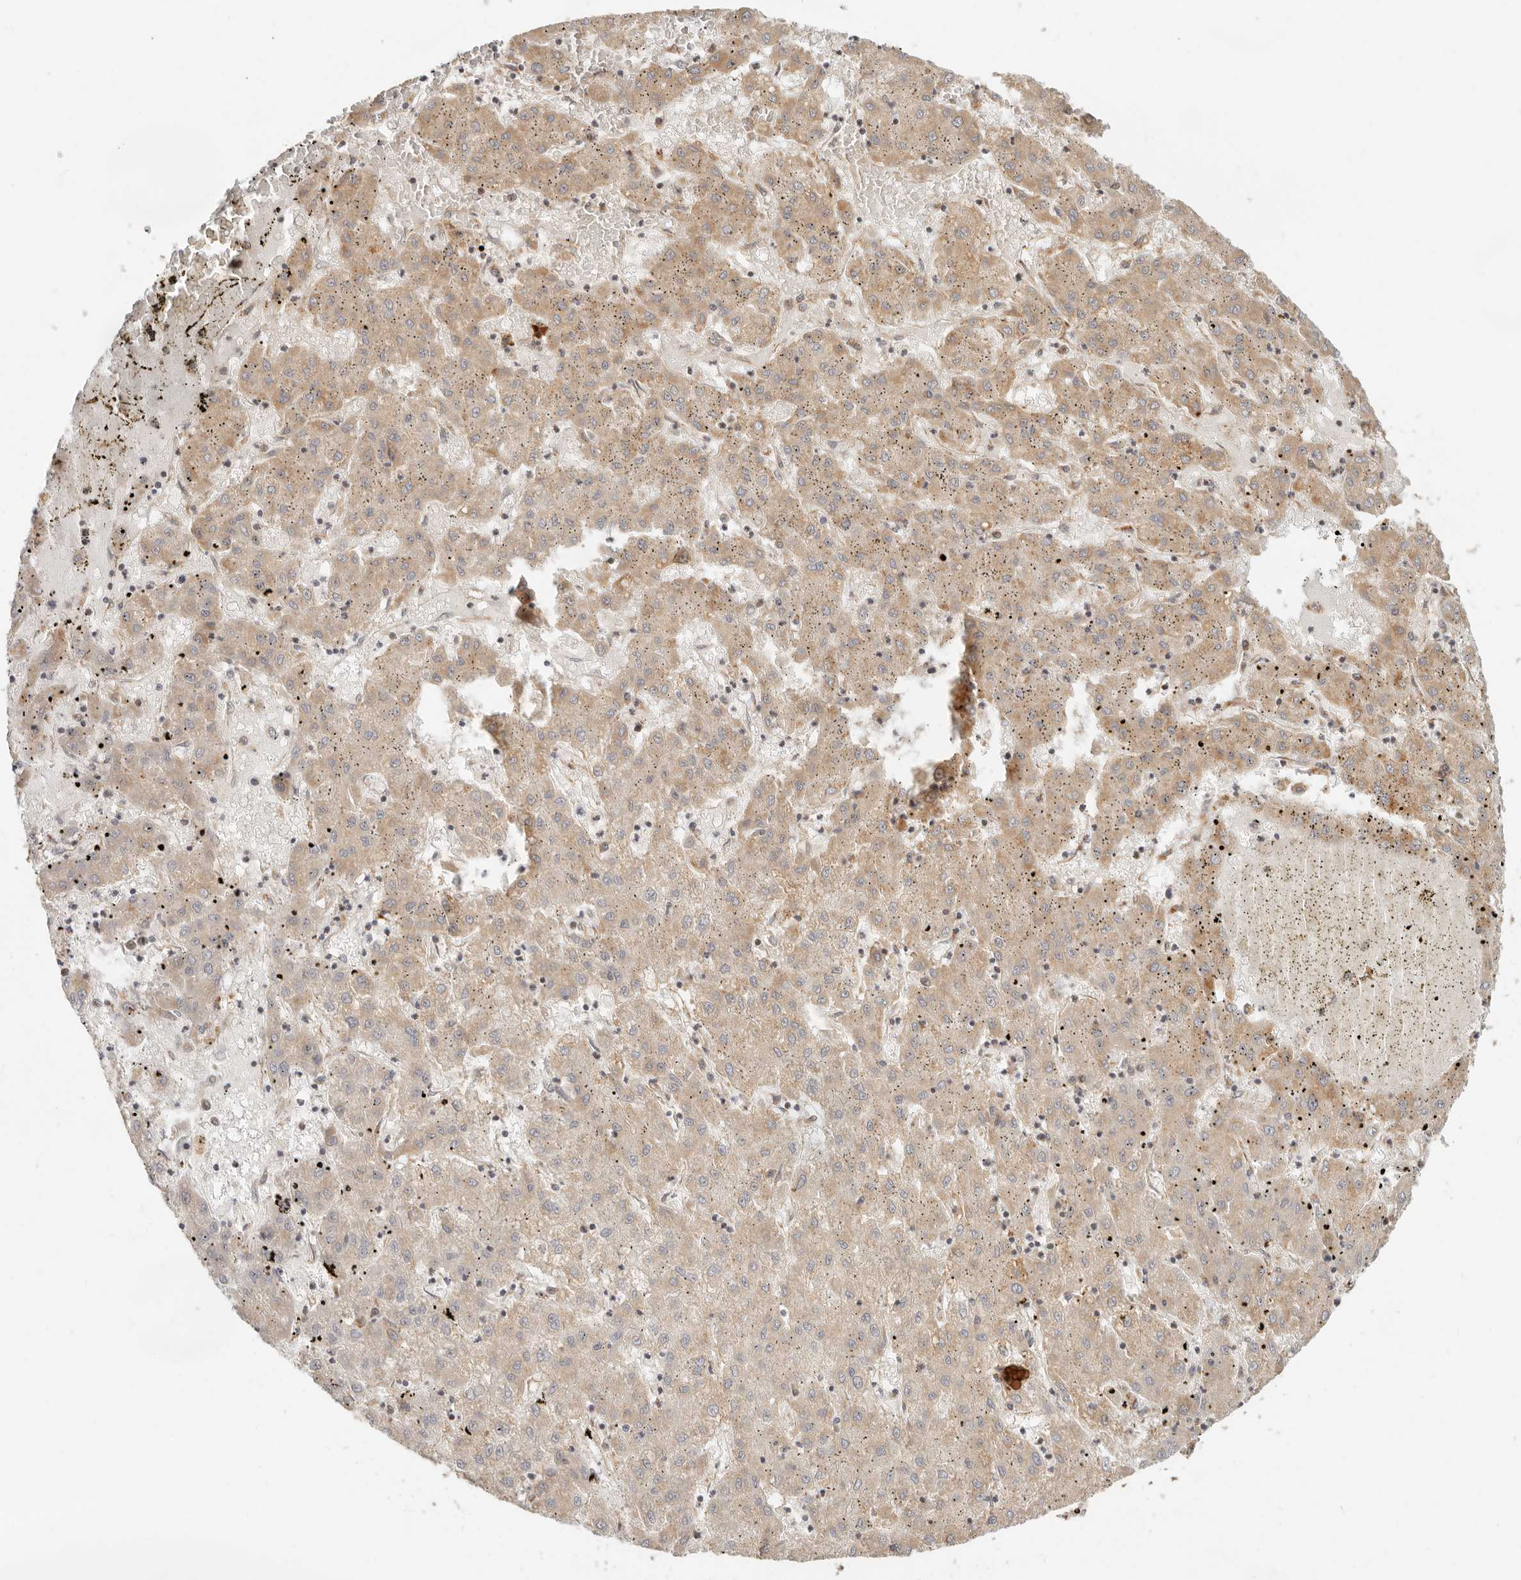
{"staining": {"intensity": "weak", "quantity": "25%-75%", "location": "cytoplasmic/membranous"}, "tissue": "liver cancer", "cell_type": "Tumor cells", "image_type": "cancer", "snomed": [{"axis": "morphology", "description": "Carcinoma, Hepatocellular, NOS"}, {"axis": "topography", "description": "Liver"}], "caption": "Immunohistochemical staining of liver cancer (hepatocellular carcinoma) exhibits low levels of weak cytoplasmic/membranous positivity in approximately 25%-75% of tumor cells. The staining is performed using DAB brown chromogen to label protein expression. The nuclei are counter-stained blue using hematoxylin.", "gene": "BAALC", "patient": {"sex": "male", "age": 72}}